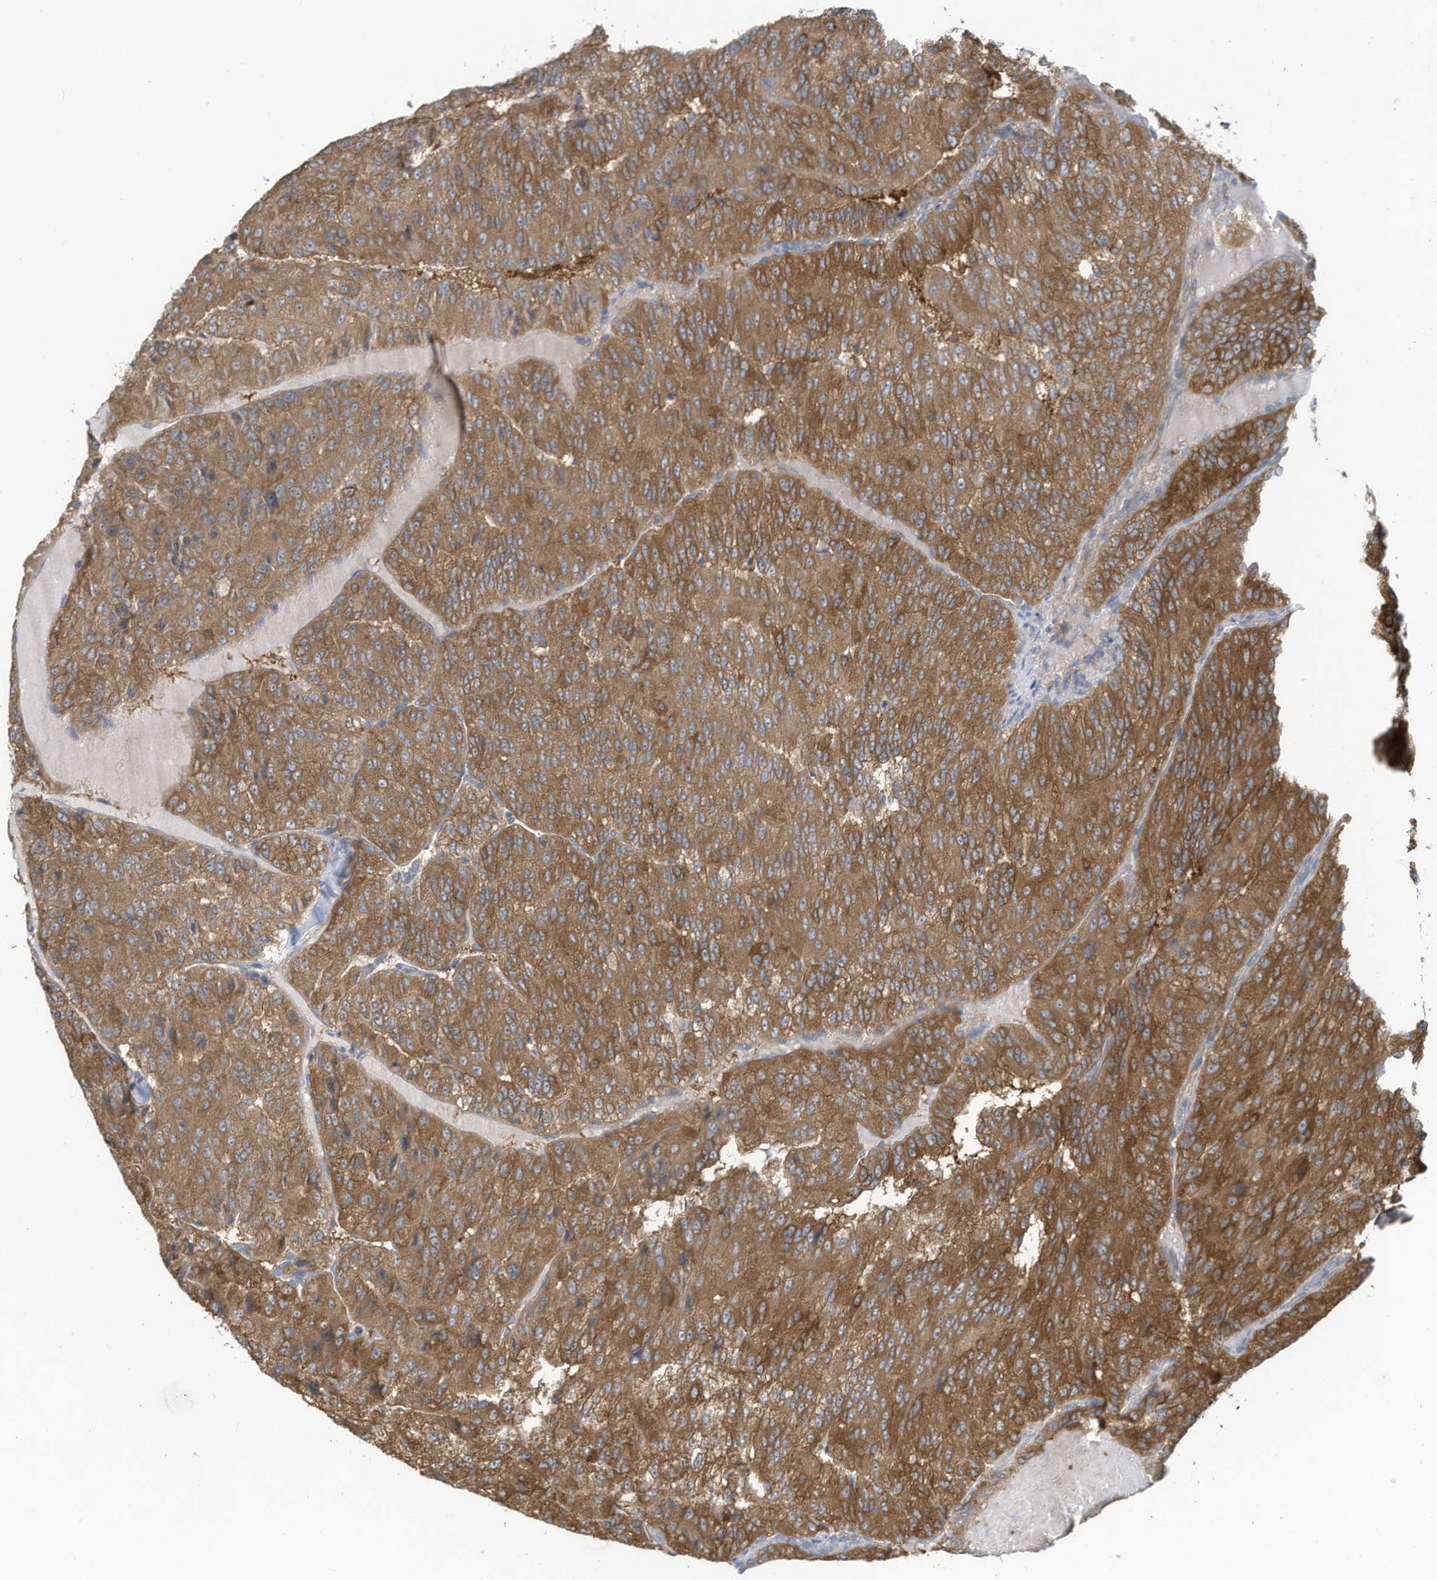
{"staining": {"intensity": "strong", "quantity": ">75%", "location": "cytoplasmic/membranous"}, "tissue": "renal cancer", "cell_type": "Tumor cells", "image_type": "cancer", "snomed": [{"axis": "morphology", "description": "Adenocarcinoma, NOS"}, {"axis": "topography", "description": "Kidney"}], "caption": "Protein expression analysis of renal cancer (adenocarcinoma) shows strong cytoplasmic/membranous staining in approximately >75% of tumor cells.", "gene": "ADI1", "patient": {"sex": "female", "age": 63}}